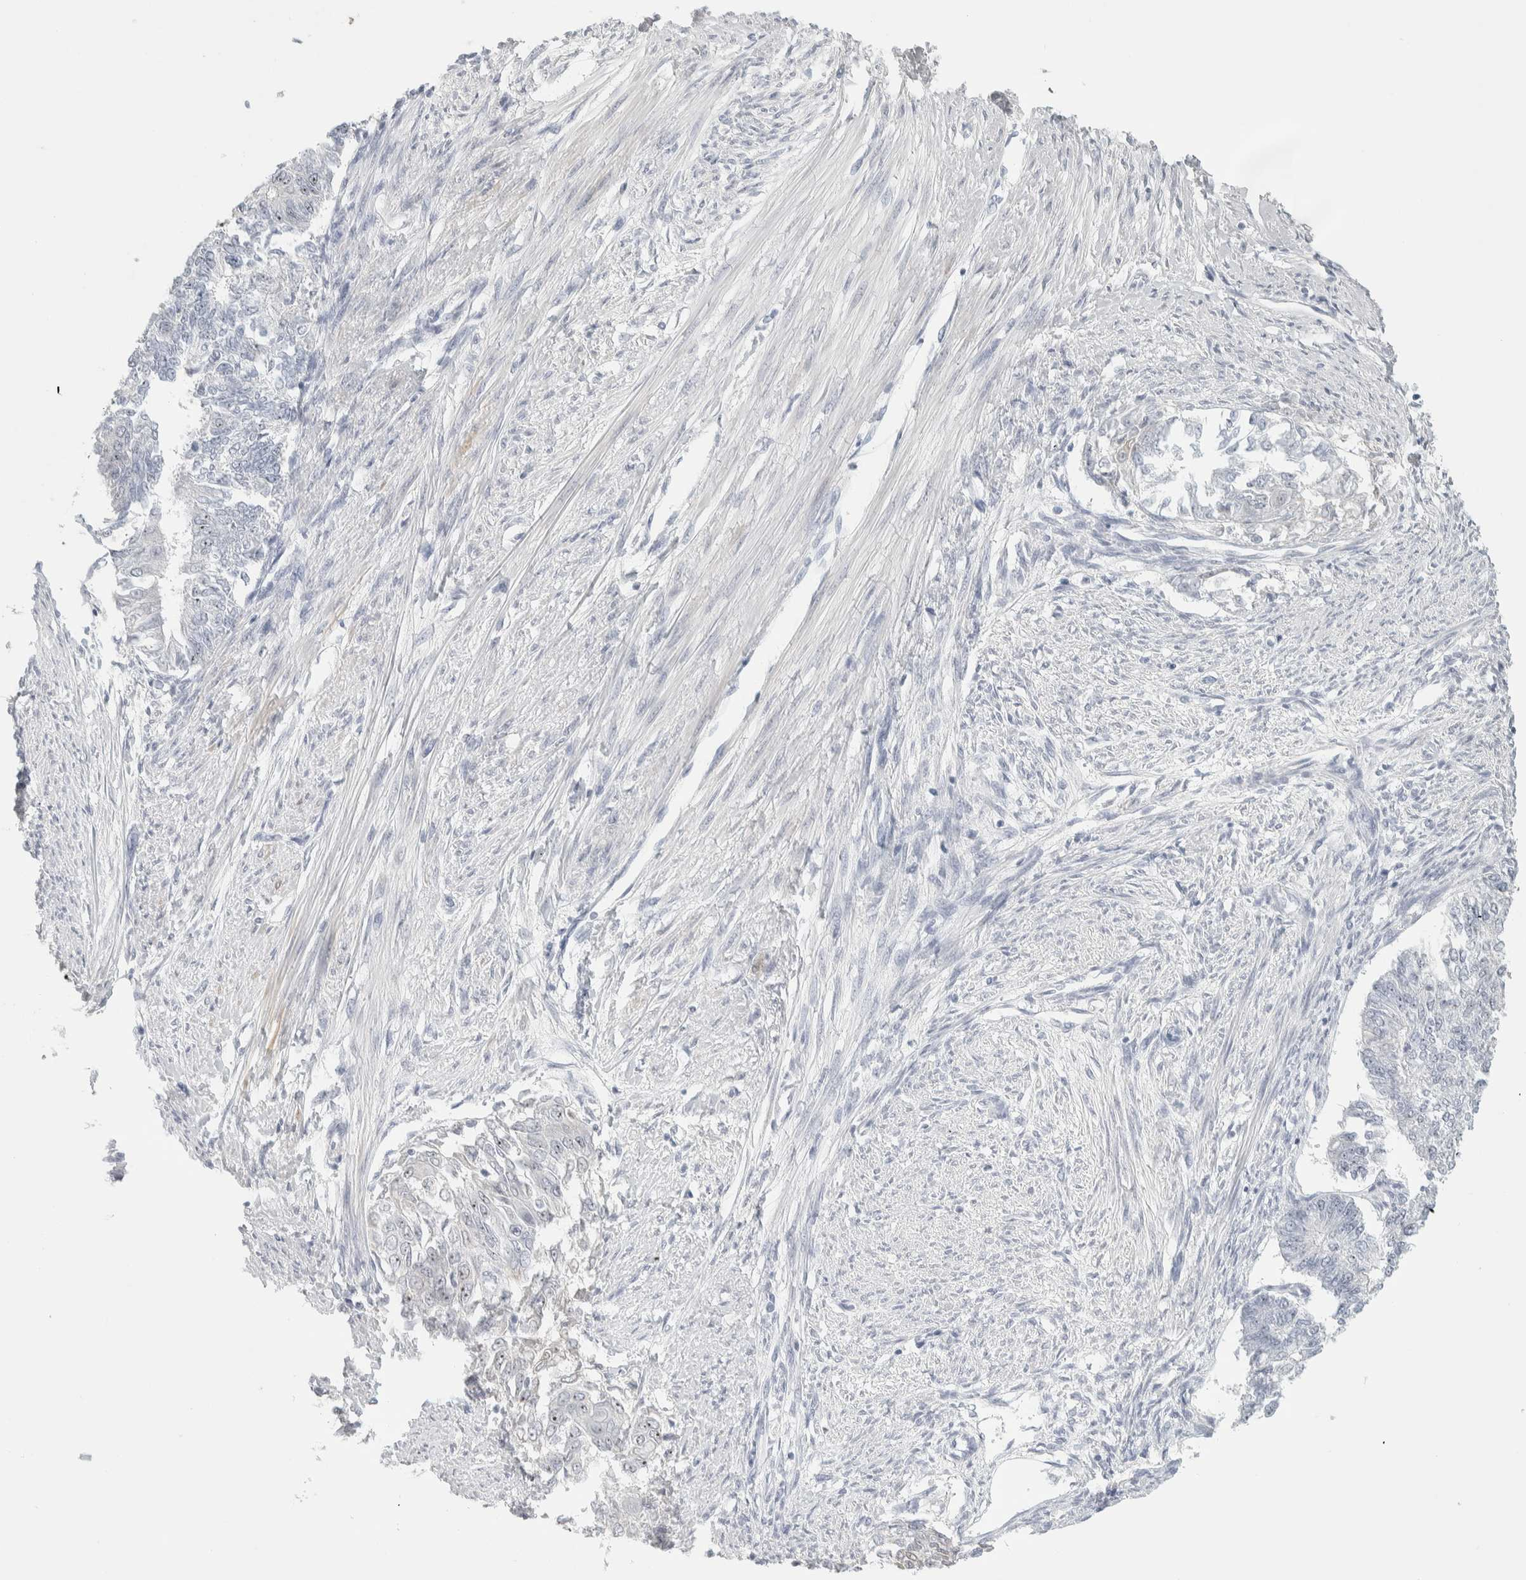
{"staining": {"intensity": "moderate", "quantity": "25%-75%", "location": "nuclear"}, "tissue": "endometrial cancer", "cell_type": "Tumor cells", "image_type": "cancer", "snomed": [{"axis": "morphology", "description": "Adenocarcinoma, NOS"}, {"axis": "topography", "description": "Endometrium"}], "caption": "Endometrial adenocarcinoma stained for a protein shows moderate nuclear positivity in tumor cells.", "gene": "DCXR", "patient": {"sex": "female", "age": 32}}